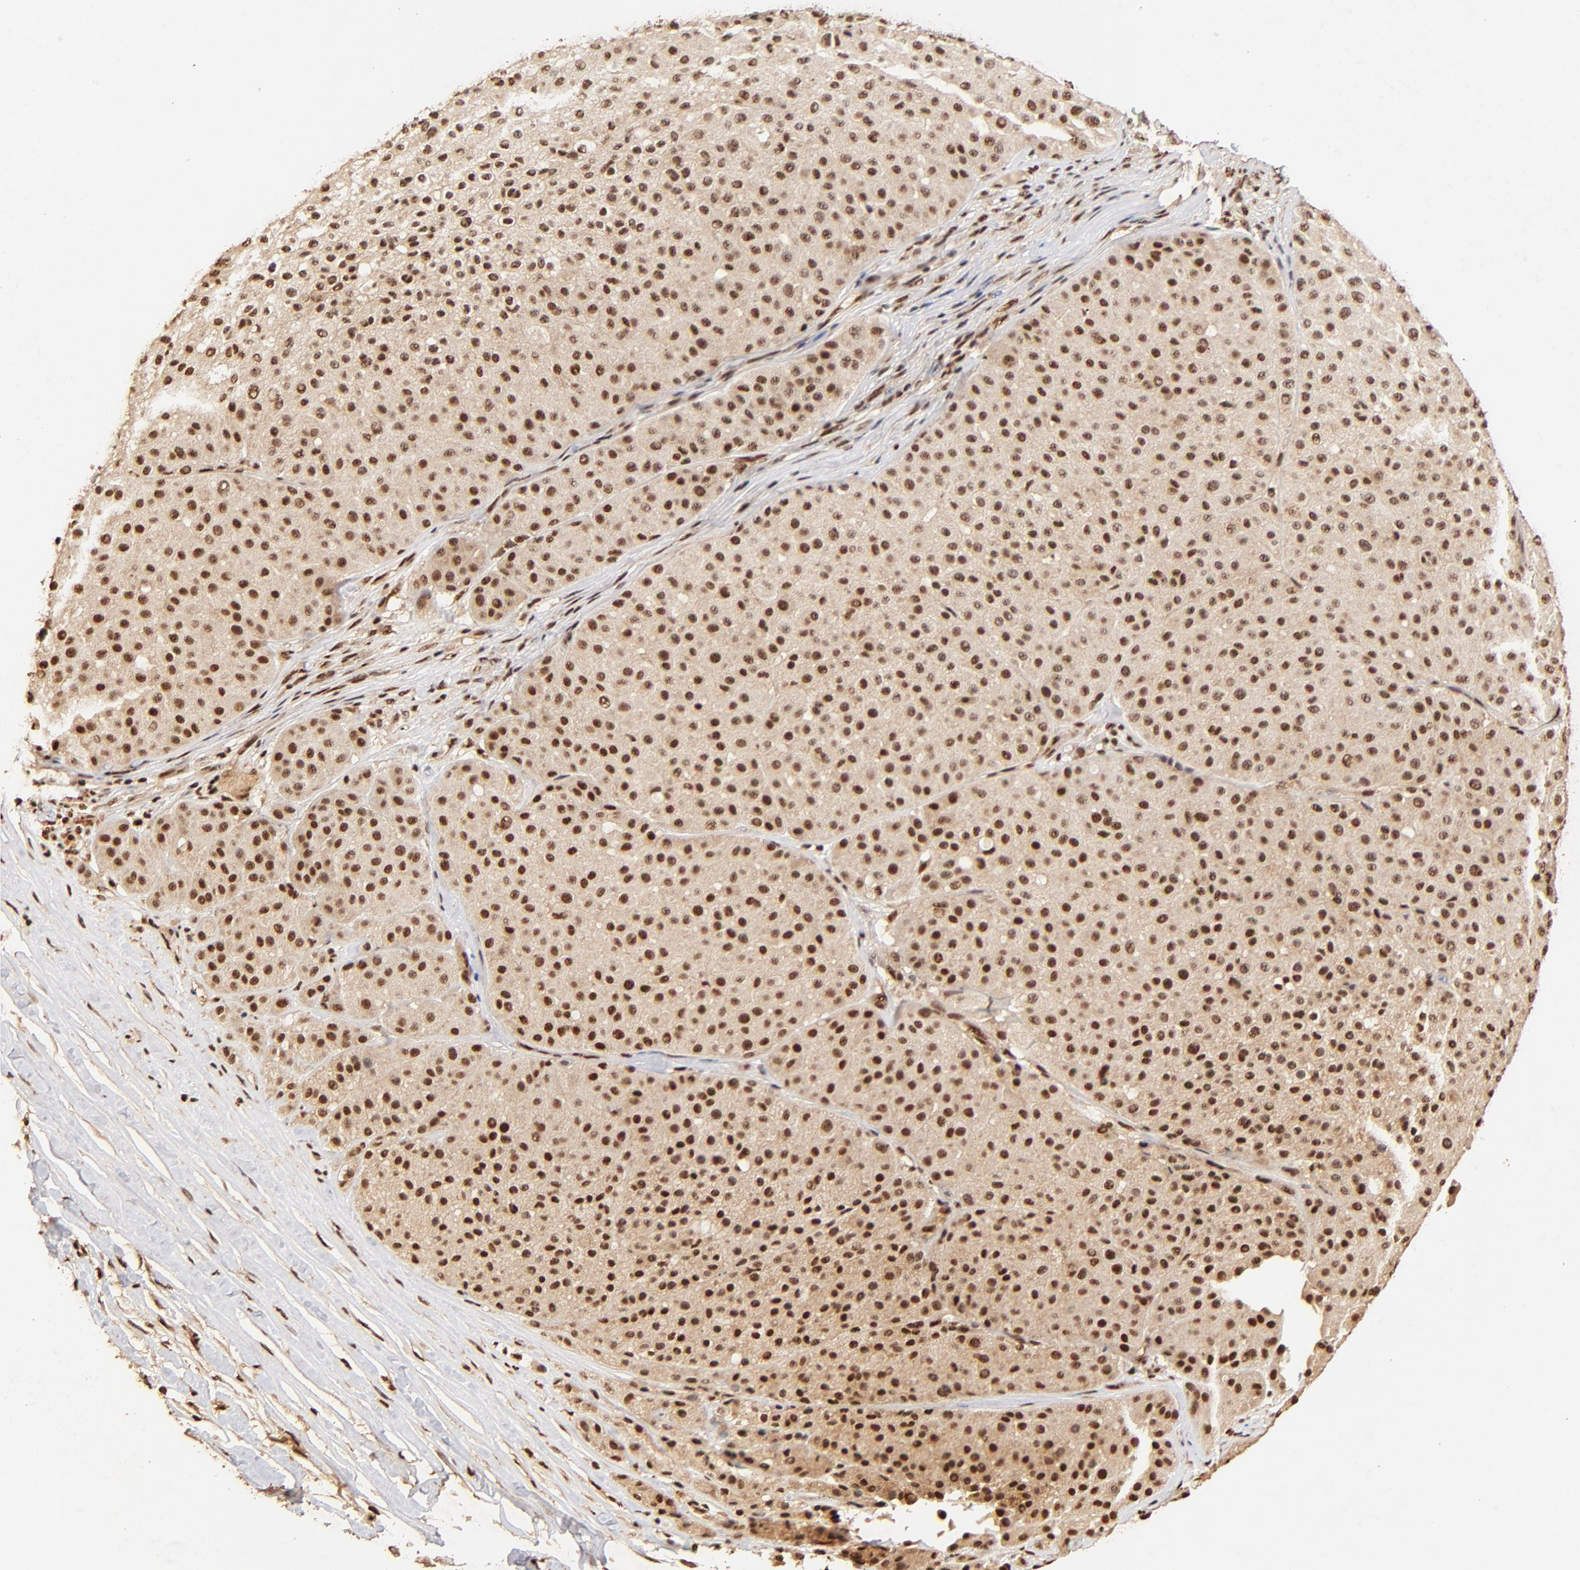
{"staining": {"intensity": "strong", "quantity": ">75%", "location": "cytoplasmic/membranous,nuclear"}, "tissue": "melanoma", "cell_type": "Tumor cells", "image_type": "cancer", "snomed": [{"axis": "morphology", "description": "Normal tissue, NOS"}, {"axis": "morphology", "description": "Malignant melanoma, Metastatic site"}, {"axis": "topography", "description": "Skin"}], "caption": "Malignant melanoma (metastatic site) was stained to show a protein in brown. There is high levels of strong cytoplasmic/membranous and nuclear expression in approximately >75% of tumor cells.", "gene": "MED12", "patient": {"sex": "male", "age": 41}}